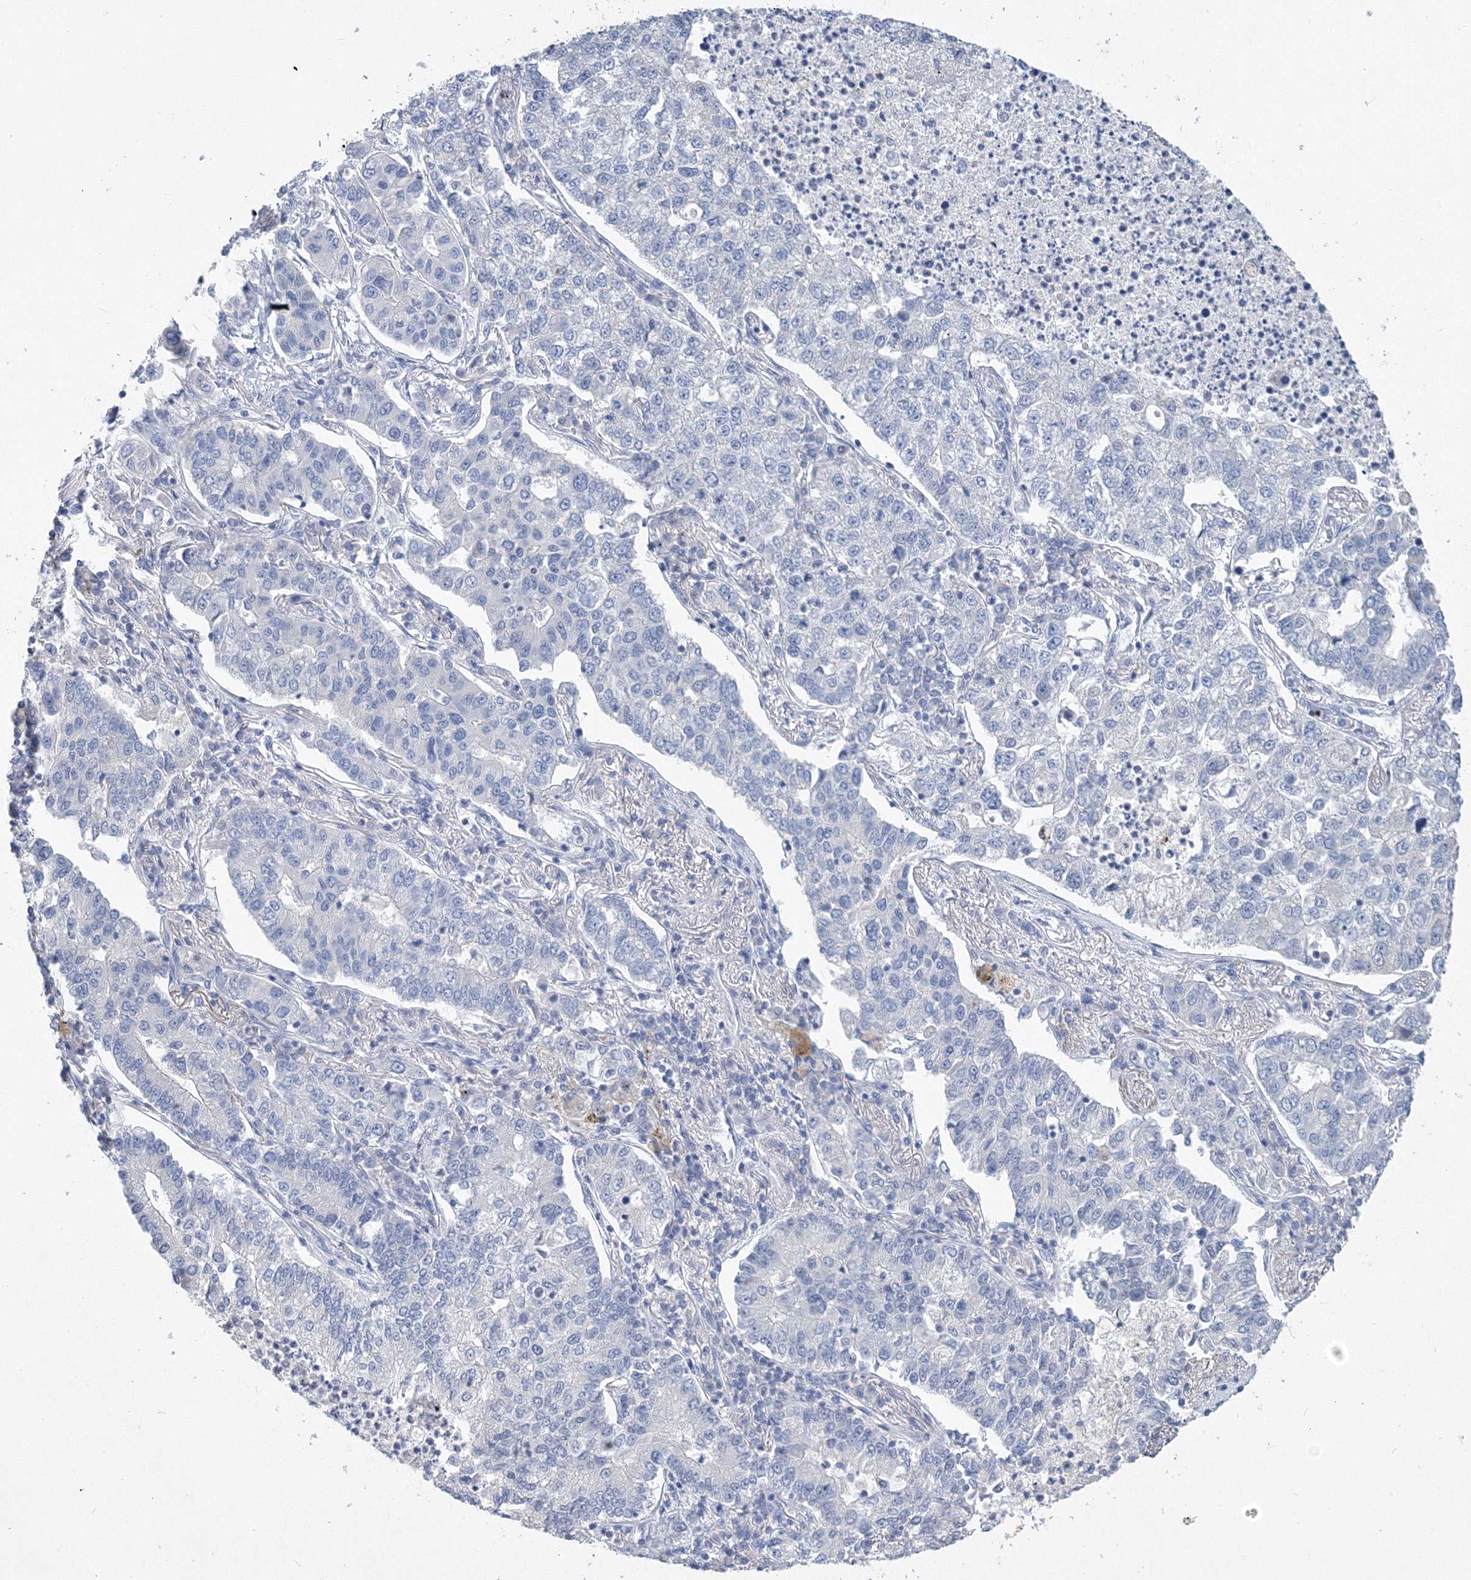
{"staining": {"intensity": "negative", "quantity": "none", "location": "none"}, "tissue": "lung cancer", "cell_type": "Tumor cells", "image_type": "cancer", "snomed": [{"axis": "morphology", "description": "Adenocarcinoma, NOS"}, {"axis": "topography", "description": "Lung"}], "caption": "Protein analysis of lung cancer reveals no significant positivity in tumor cells.", "gene": "OSBPL6", "patient": {"sex": "male", "age": 49}}